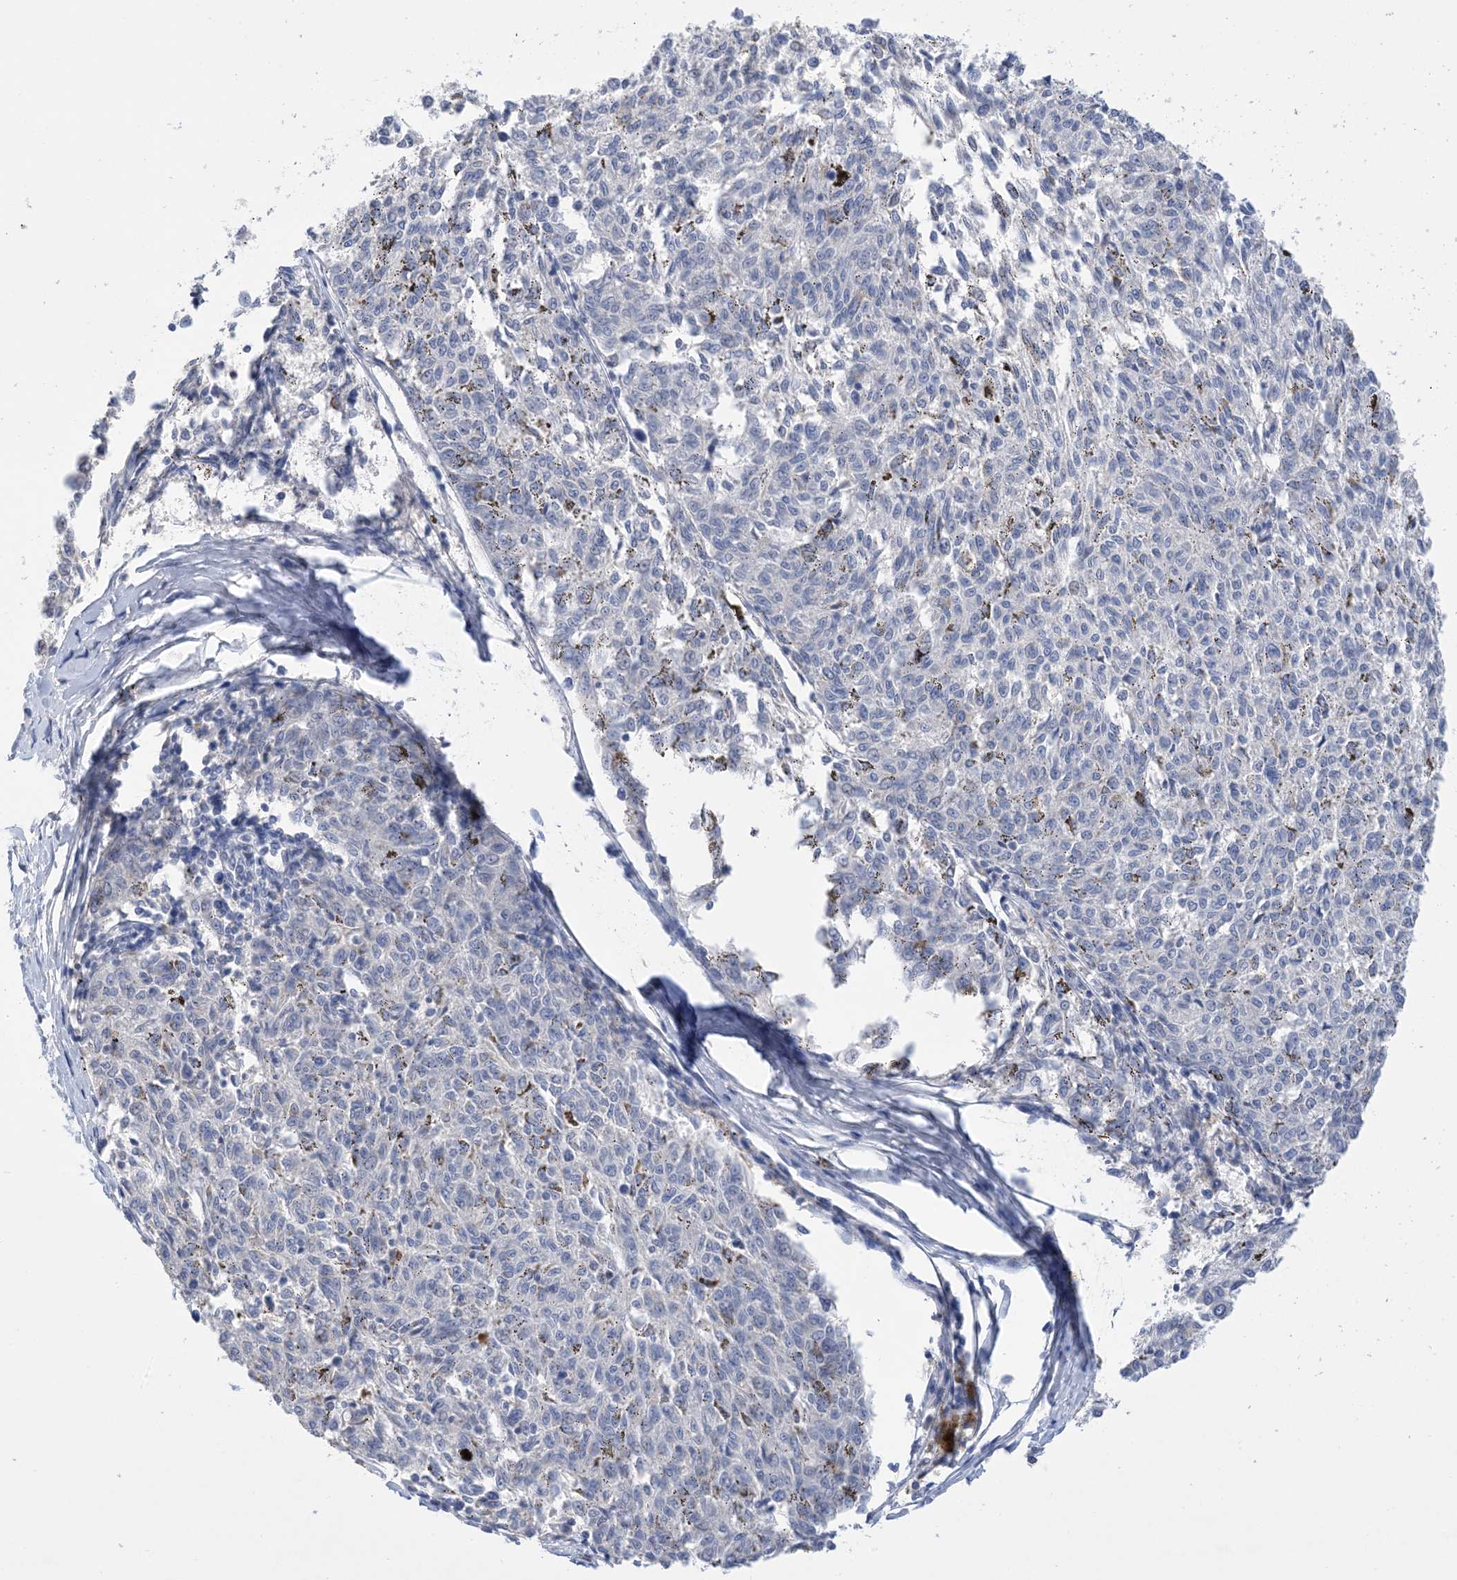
{"staining": {"intensity": "negative", "quantity": "none", "location": "none"}, "tissue": "melanoma", "cell_type": "Tumor cells", "image_type": "cancer", "snomed": [{"axis": "morphology", "description": "Malignant melanoma, NOS"}, {"axis": "topography", "description": "Skin"}], "caption": "An immunohistochemistry micrograph of malignant melanoma is shown. There is no staining in tumor cells of malignant melanoma.", "gene": "DSC3", "patient": {"sex": "female", "age": 72}}